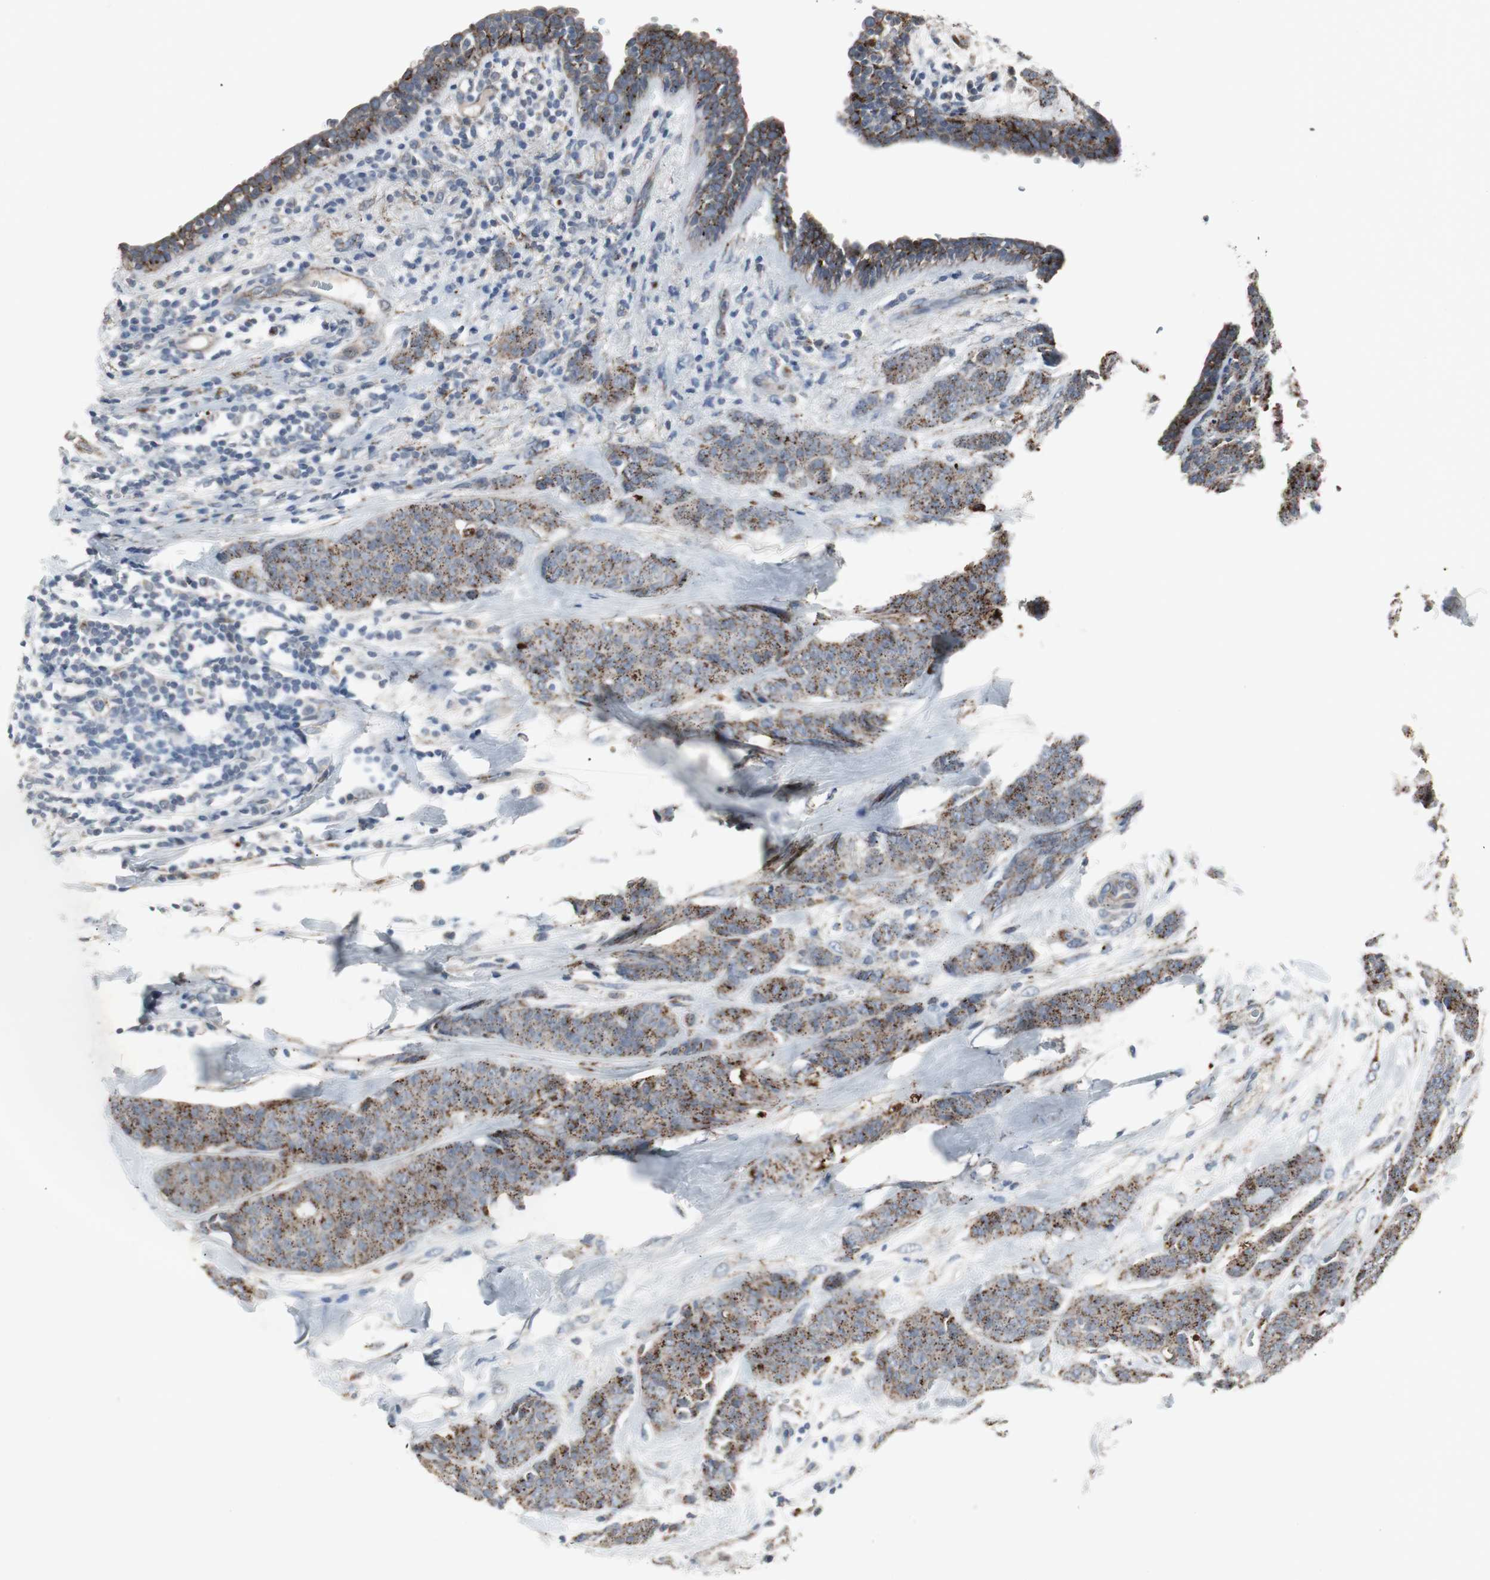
{"staining": {"intensity": "strong", "quantity": ">75%", "location": "cytoplasmic/membranous"}, "tissue": "breast cancer", "cell_type": "Tumor cells", "image_type": "cancer", "snomed": [{"axis": "morphology", "description": "Duct carcinoma"}, {"axis": "topography", "description": "Breast"}], "caption": "Immunohistochemical staining of breast cancer reveals high levels of strong cytoplasmic/membranous positivity in about >75% of tumor cells.", "gene": "GBA1", "patient": {"sex": "female", "age": 40}}